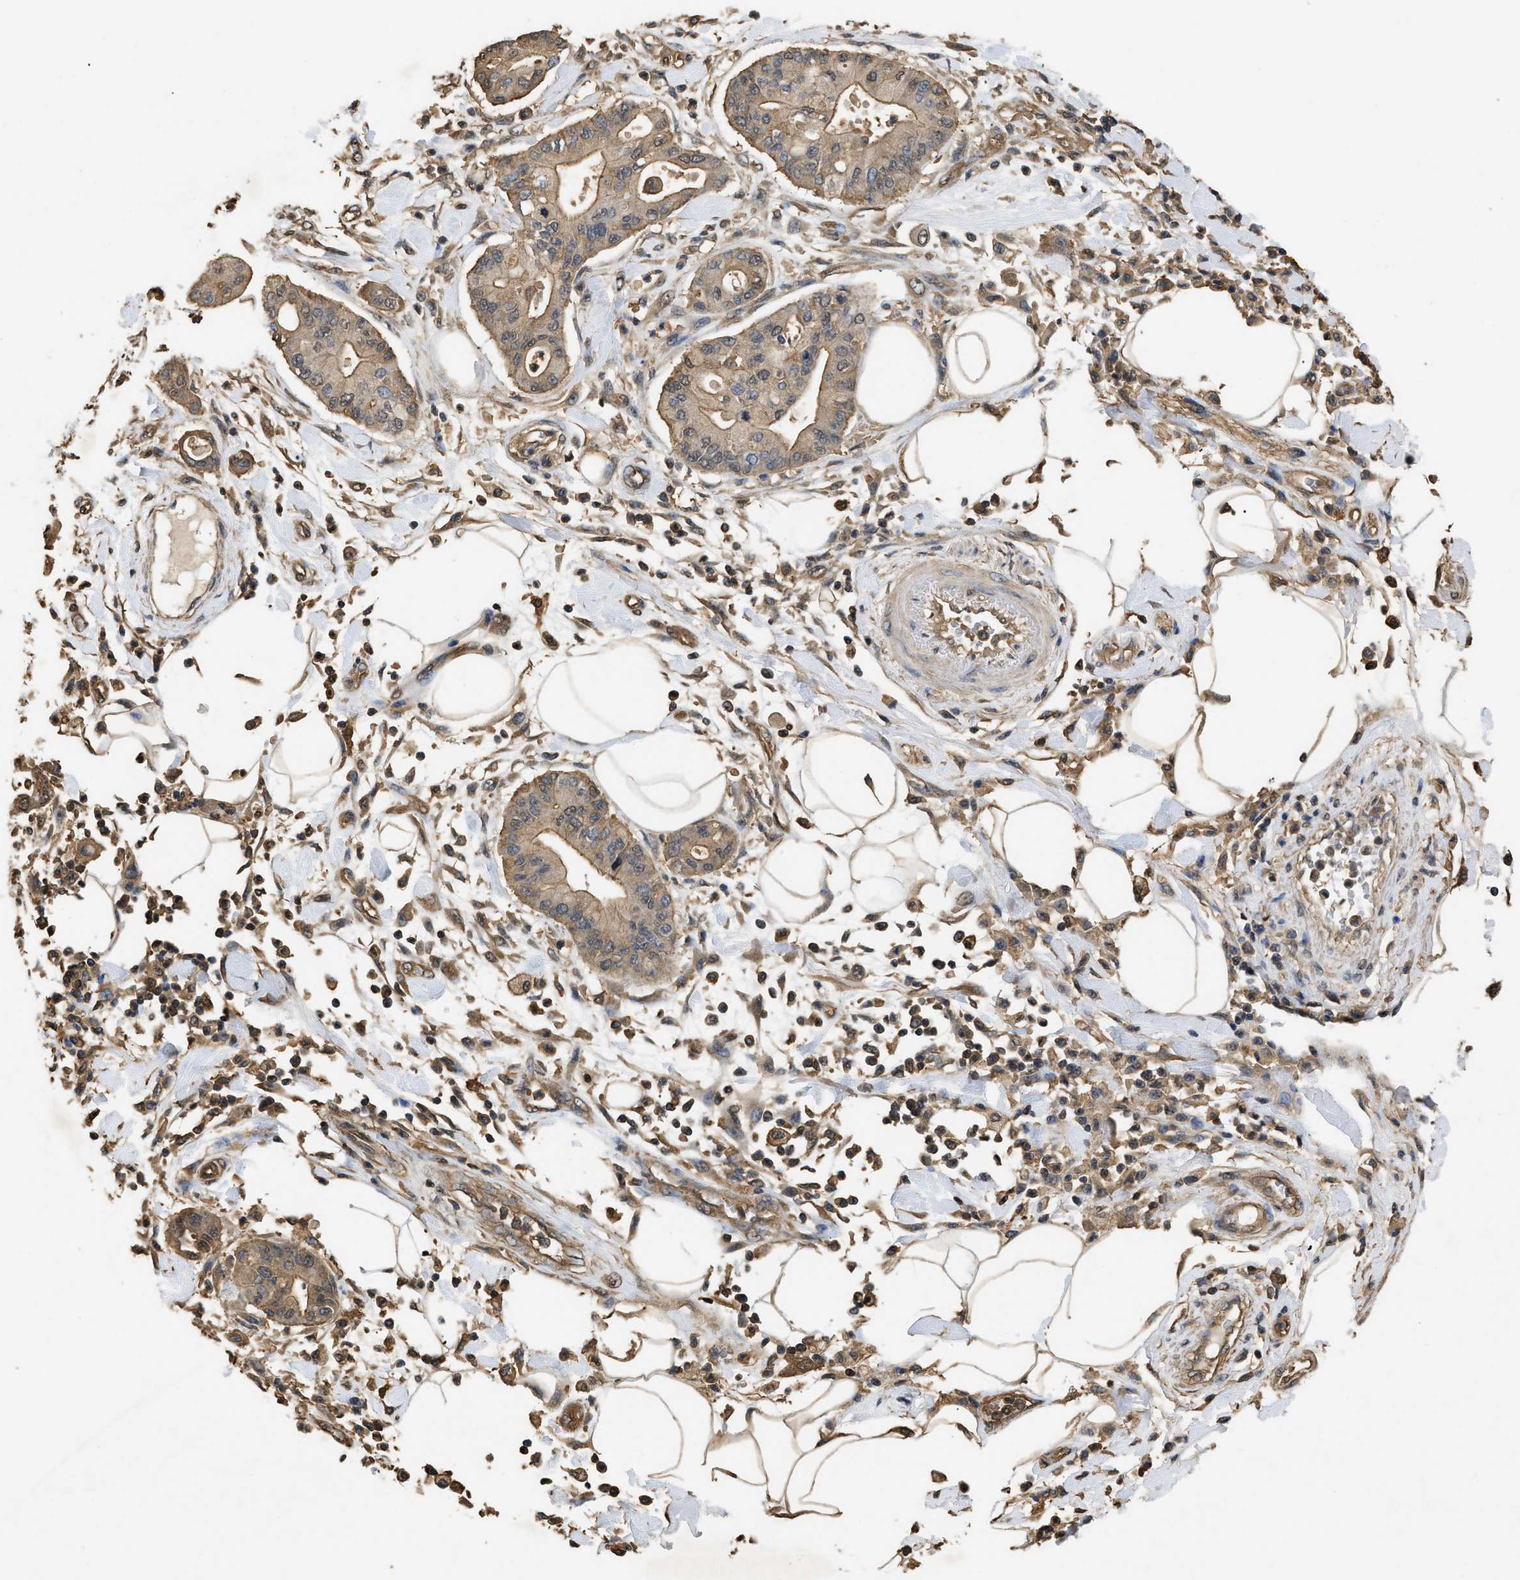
{"staining": {"intensity": "moderate", "quantity": ">75%", "location": "cytoplasmic/membranous"}, "tissue": "pancreatic cancer", "cell_type": "Tumor cells", "image_type": "cancer", "snomed": [{"axis": "morphology", "description": "Adenocarcinoma, NOS"}, {"axis": "morphology", "description": "Adenocarcinoma, metastatic, NOS"}, {"axis": "topography", "description": "Lymph node"}, {"axis": "topography", "description": "Pancreas"}, {"axis": "topography", "description": "Duodenum"}], "caption": "DAB (3,3'-diaminobenzidine) immunohistochemical staining of pancreatic cancer reveals moderate cytoplasmic/membranous protein expression in about >75% of tumor cells. Immunohistochemistry (ihc) stains the protein in brown and the nuclei are stained blue.", "gene": "CALM1", "patient": {"sex": "female", "age": 64}}